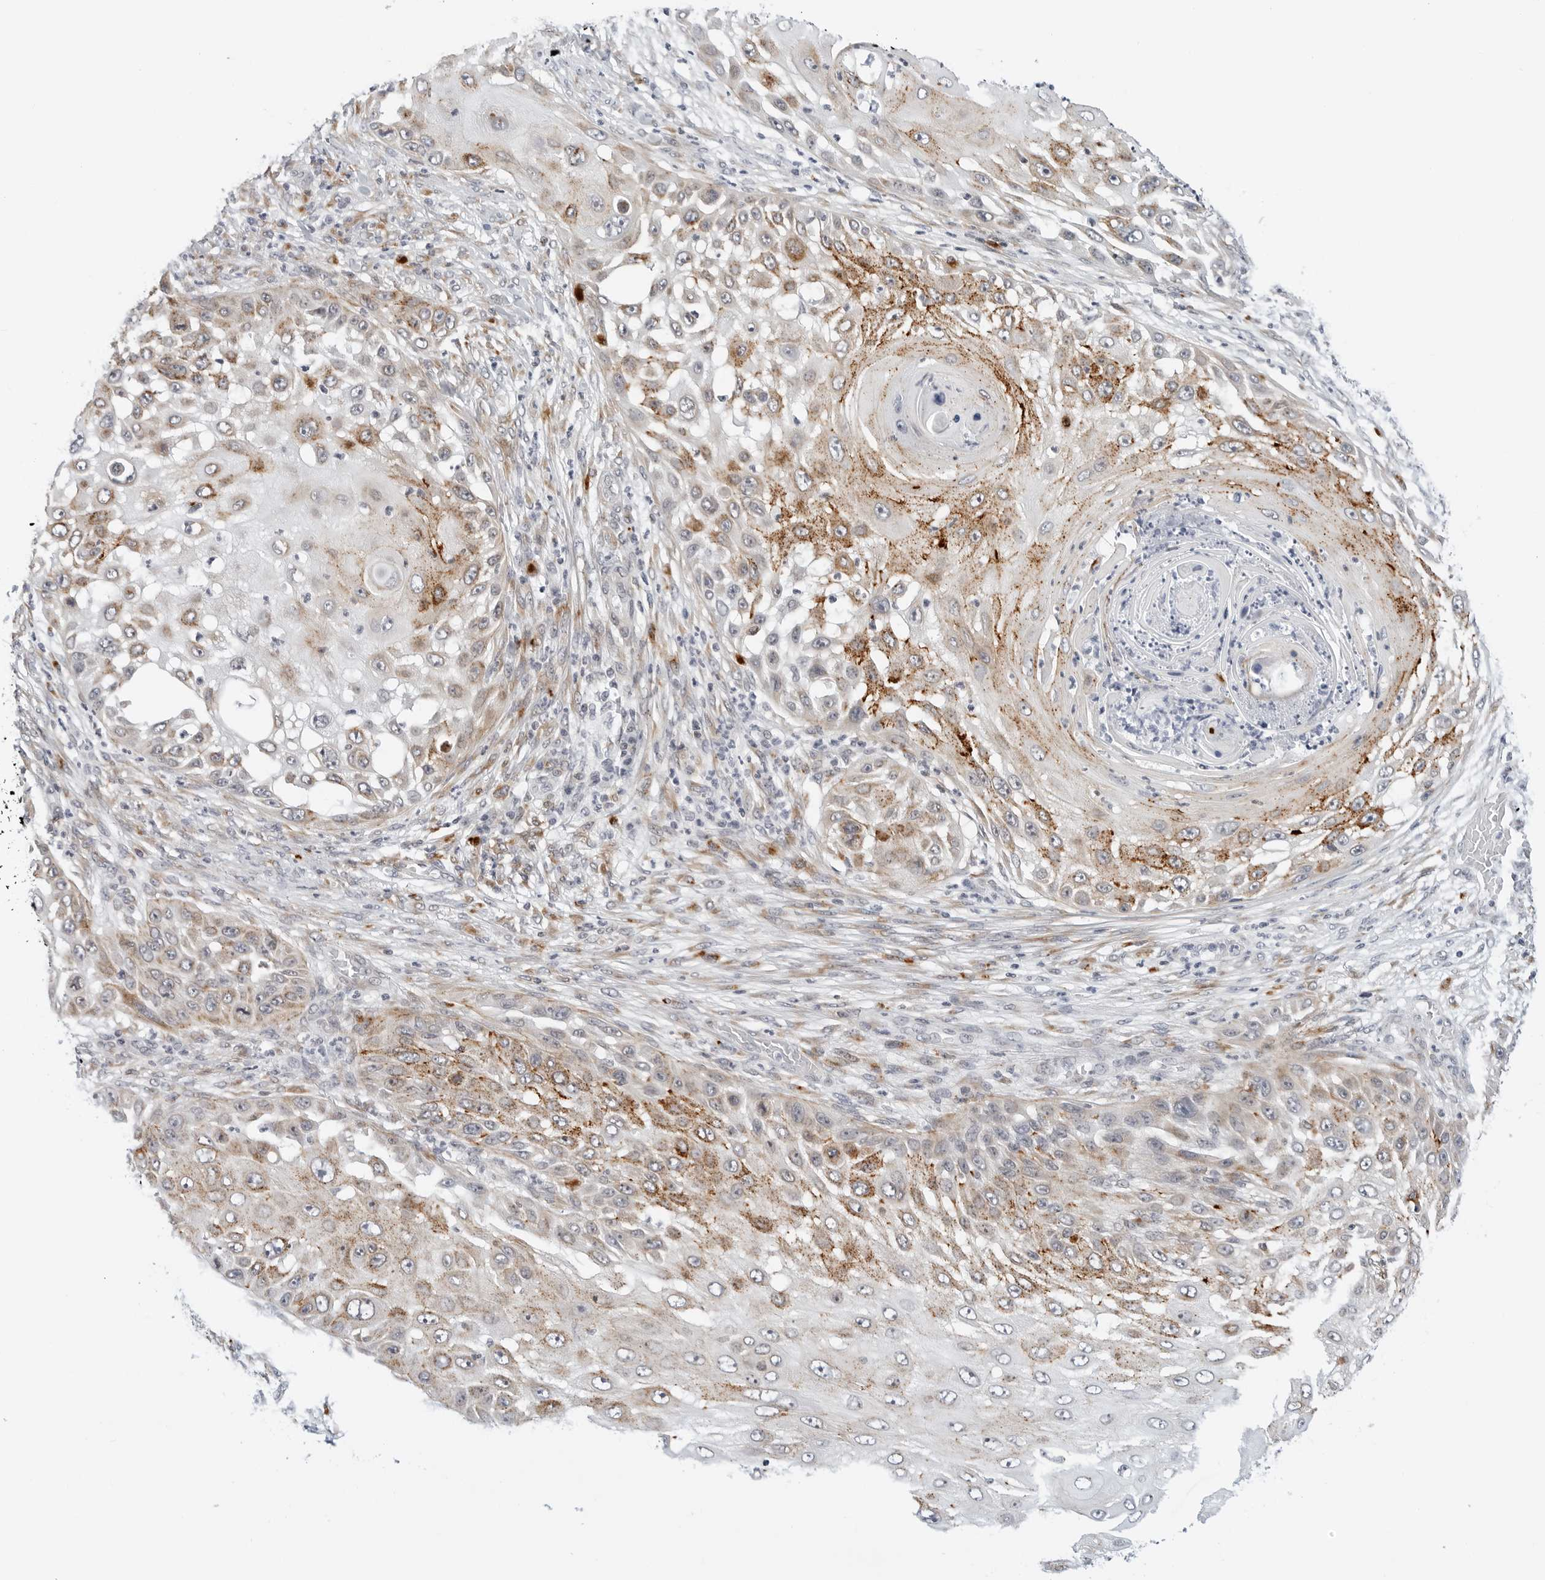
{"staining": {"intensity": "moderate", "quantity": "25%-75%", "location": "cytoplasmic/membranous"}, "tissue": "skin cancer", "cell_type": "Tumor cells", "image_type": "cancer", "snomed": [{"axis": "morphology", "description": "Squamous cell carcinoma, NOS"}, {"axis": "topography", "description": "Skin"}], "caption": "Immunohistochemistry (IHC) histopathology image of human squamous cell carcinoma (skin) stained for a protein (brown), which exhibits medium levels of moderate cytoplasmic/membranous expression in about 25%-75% of tumor cells.", "gene": "TSEN2", "patient": {"sex": "female", "age": 44}}